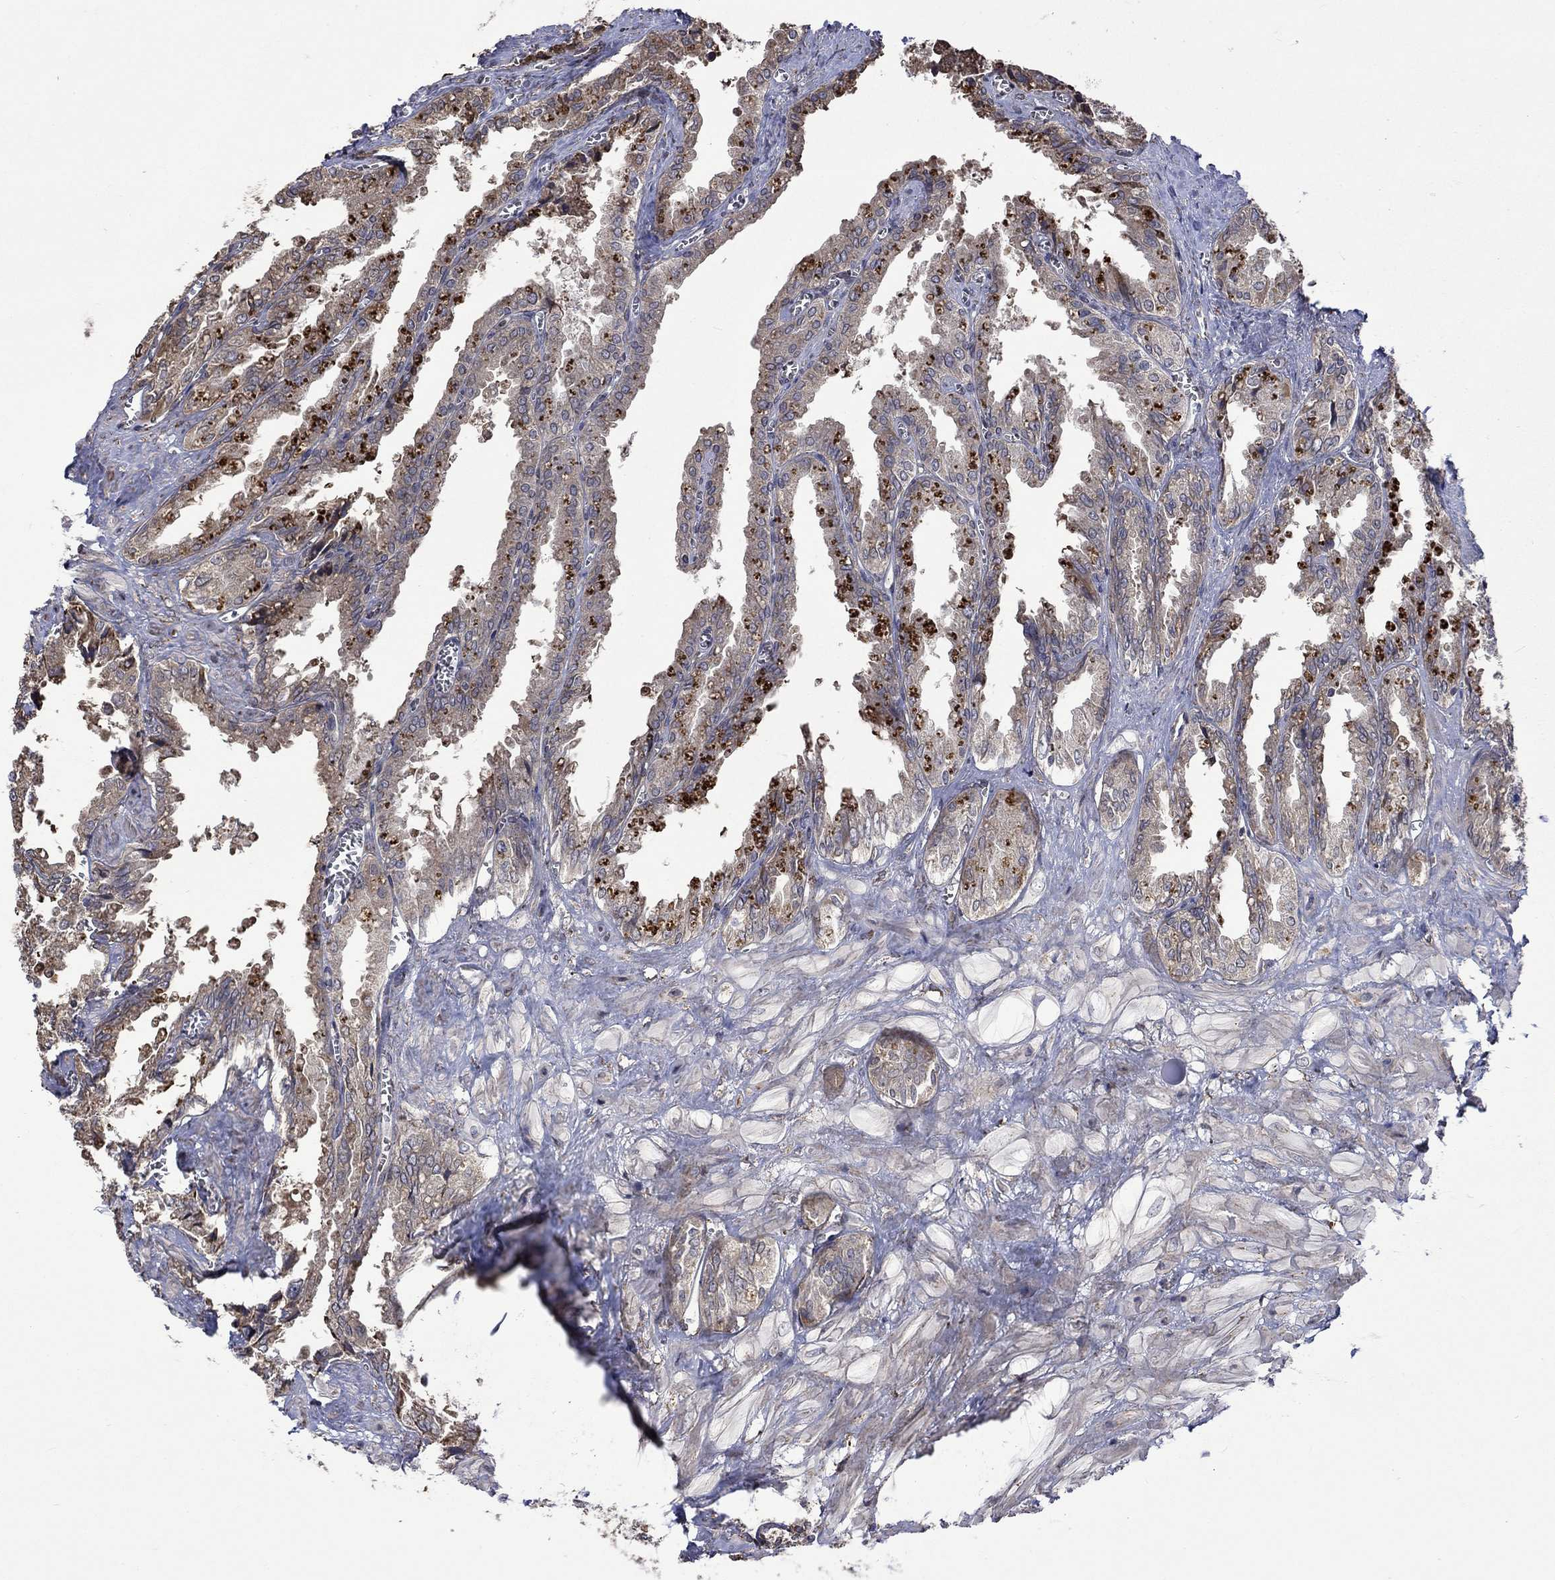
{"staining": {"intensity": "moderate", "quantity": "<25%", "location": "cytoplasmic/membranous"}, "tissue": "seminal vesicle", "cell_type": "Glandular cells", "image_type": "normal", "snomed": [{"axis": "morphology", "description": "Normal tissue, NOS"}, {"axis": "topography", "description": "Seminal veicle"}], "caption": "Glandular cells reveal low levels of moderate cytoplasmic/membranous staining in approximately <25% of cells in benign seminal vesicle. Using DAB (3,3'-diaminobenzidine) (brown) and hematoxylin (blue) stains, captured at high magnification using brightfield microscopy.", "gene": "ESRRA", "patient": {"sex": "male", "age": 67}}